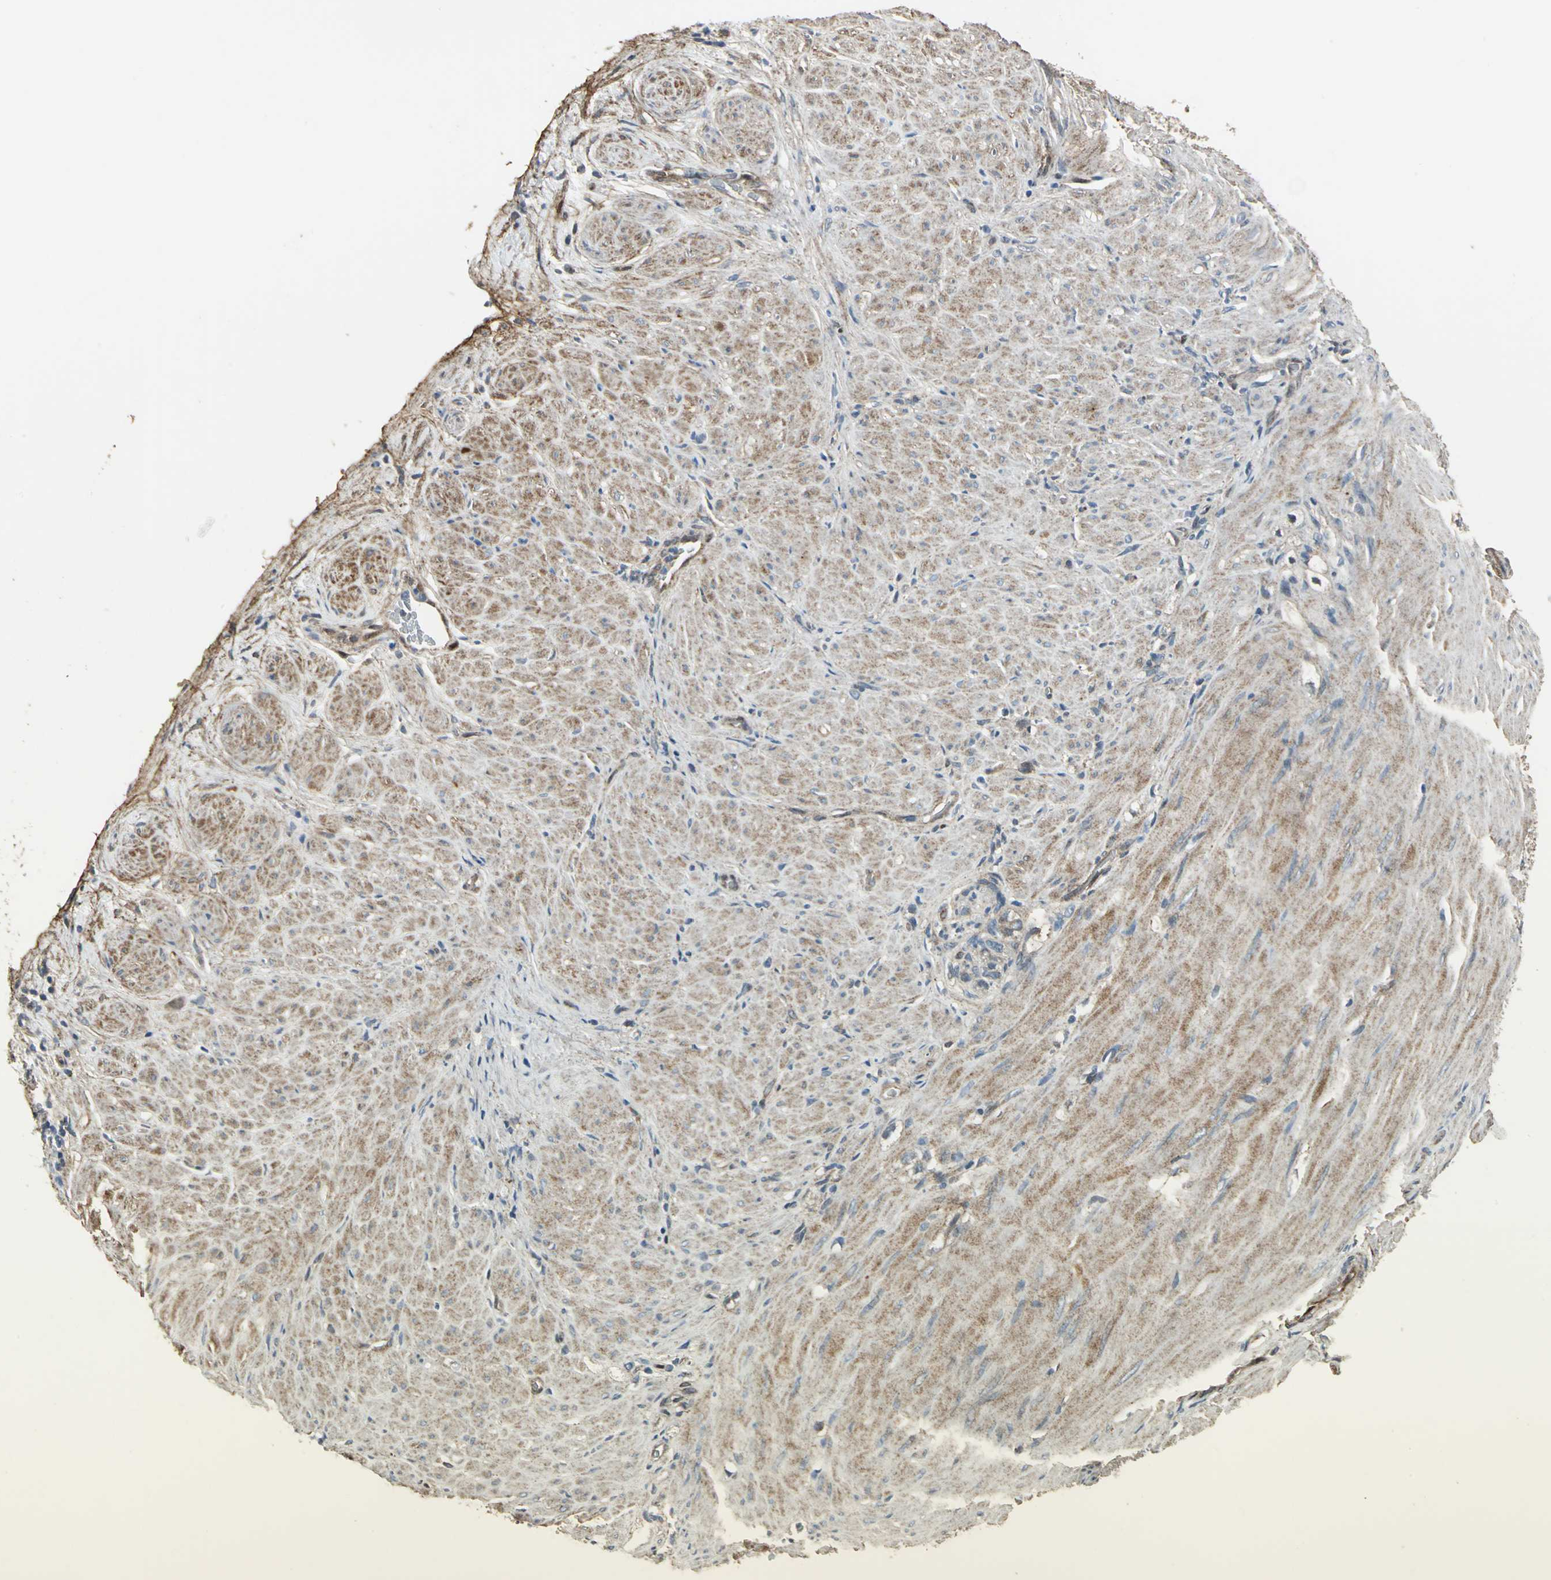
{"staining": {"intensity": "weak", "quantity": "25%-75%", "location": "cytoplasmic/membranous"}, "tissue": "stomach cancer", "cell_type": "Tumor cells", "image_type": "cancer", "snomed": [{"axis": "morphology", "description": "Adenocarcinoma, NOS"}, {"axis": "topography", "description": "Stomach"}], "caption": "Protein staining shows weak cytoplasmic/membranous staining in about 25%-75% of tumor cells in stomach adenocarcinoma. The staining was performed using DAB to visualize the protein expression in brown, while the nuclei were stained in blue with hematoxylin (Magnification: 20x).", "gene": "DNAJB4", "patient": {"sex": "male", "age": 82}}